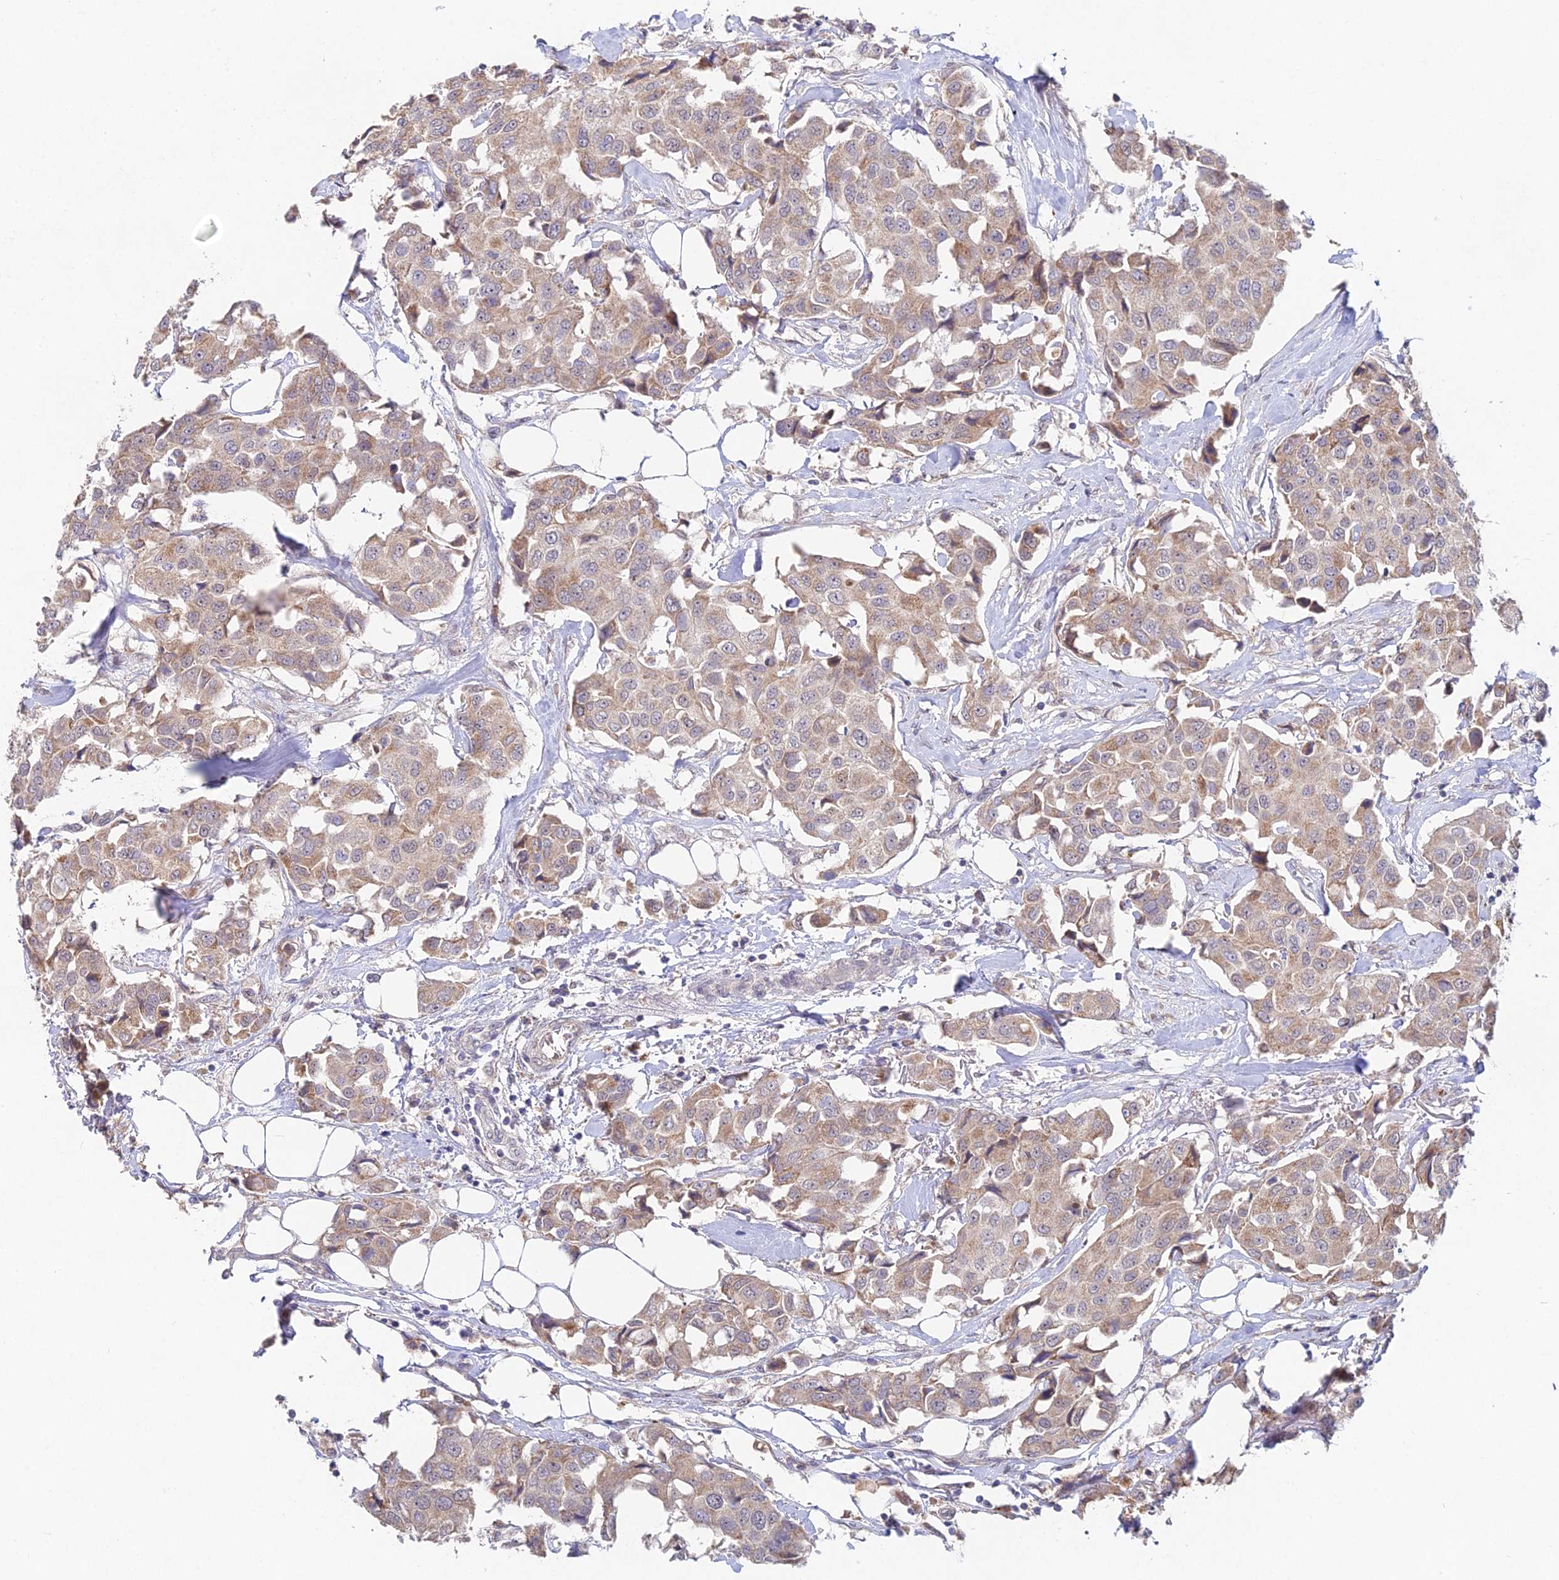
{"staining": {"intensity": "moderate", "quantity": ">75%", "location": "cytoplasmic/membranous"}, "tissue": "breast cancer", "cell_type": "Tumor cells", "image_type": "cancer", "snomed": [{"axis": "morphology", "description": "Duct carcinoma"}, {"axis": "topography", "description": "Breast"}], "caption": "A micrograph of breast cancer stained for a protein displays moderate cytoplasmic/membranous brown staining in tumor cells.", "gene": "WDR43", "patient": {"sex": "female", "age": 80}}